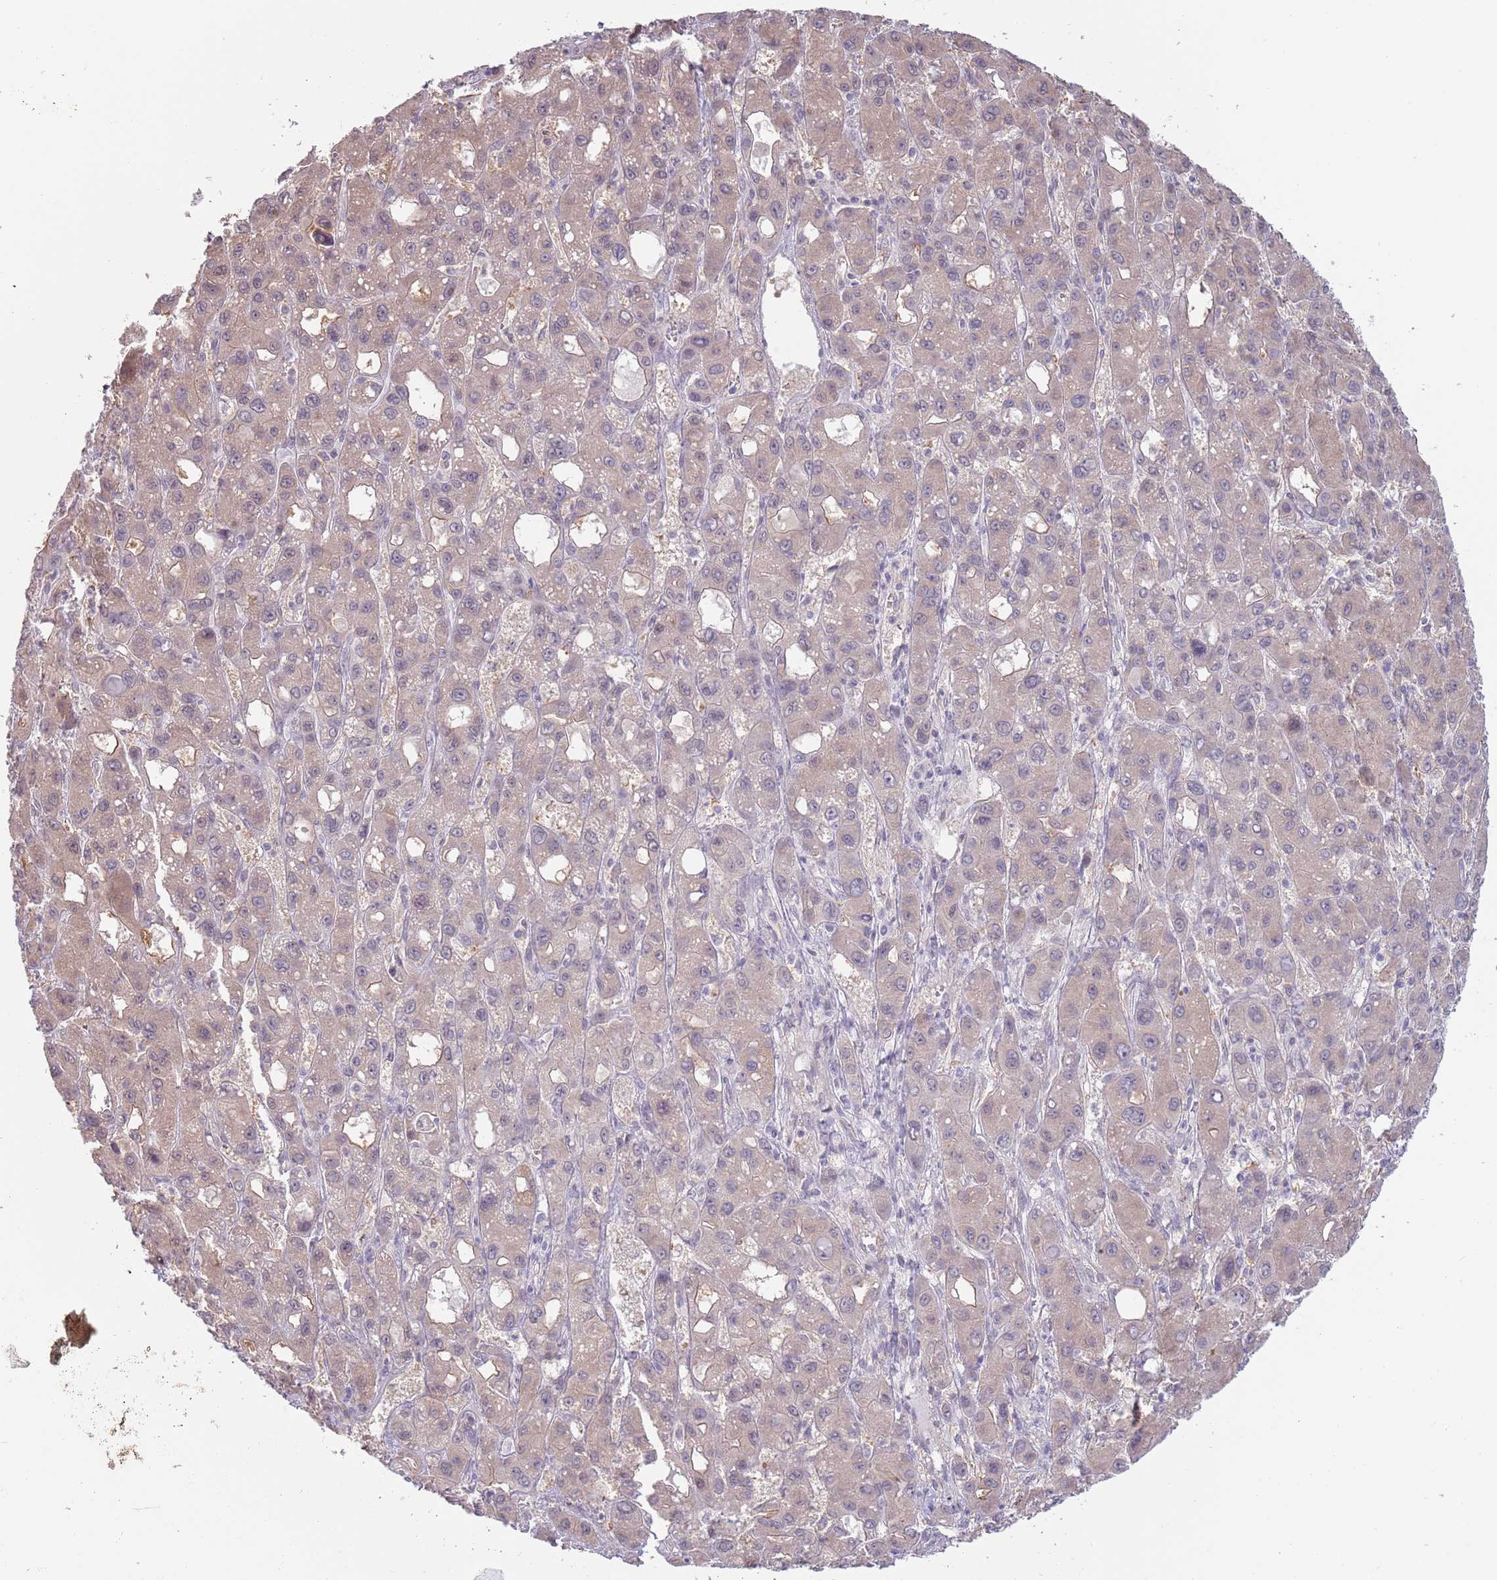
{"staining": {"intensity": "moderate", "quantity": "25%-75%", "location": "cytoplasmic/membranous"}, "tissue": "liver cancer", "cell_type": "Tumor cells", "image_type": "cancer", "snomed": [{"axis": "morphology", "description": "Carcinoma, Hepatocellular, NOS"}, {"axis": "topography", "description": "Liver"}], "caption": "Liver cancer (hepatocellular carcinoma) stained with immunohistochemistry (IHC) exhibits moderate cytoplasmic/membranous positivity in approximately 25%-75% of tumor cells.", "gene": "LDHD", "patient": {"sex": "male", "age": 55}}